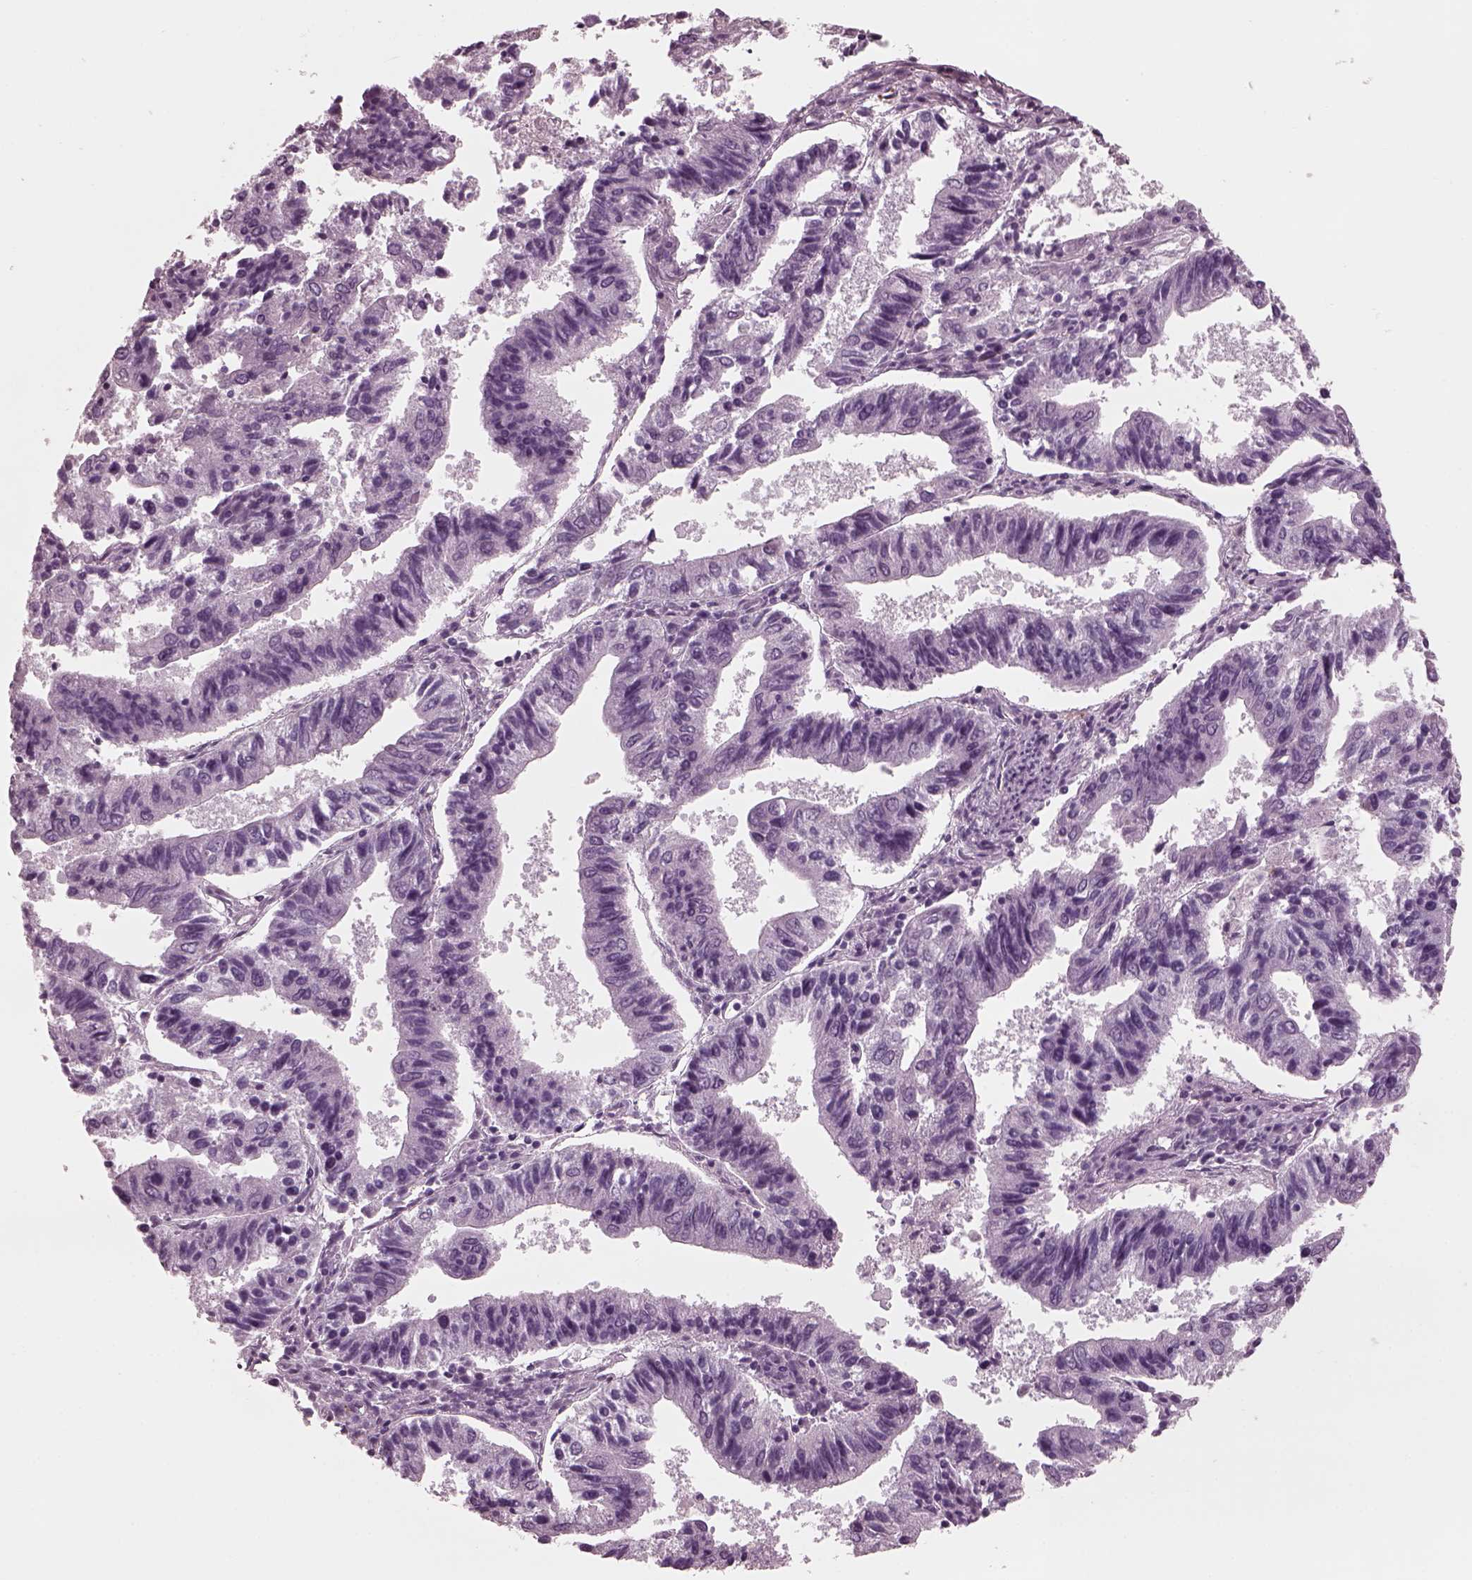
{"staining": {"intensity": "negative", "quantity": "none", "location": "none"}, "tissue": "endometrial cancer", "cell_type": "Tumor cells", "image_type": "cancer", "snomed": [{"axis": "morphology", "description": "Adenocarcinoma, NOS"}, {"axis": "topography", "description": "Endometrium"}], "caption": "This is an immunohistochemistry histopathology image of endometrial cancer. There is no expression in tumor cells.", "gene": "CGA", "patient": {"sex": "female", "age": 82}}